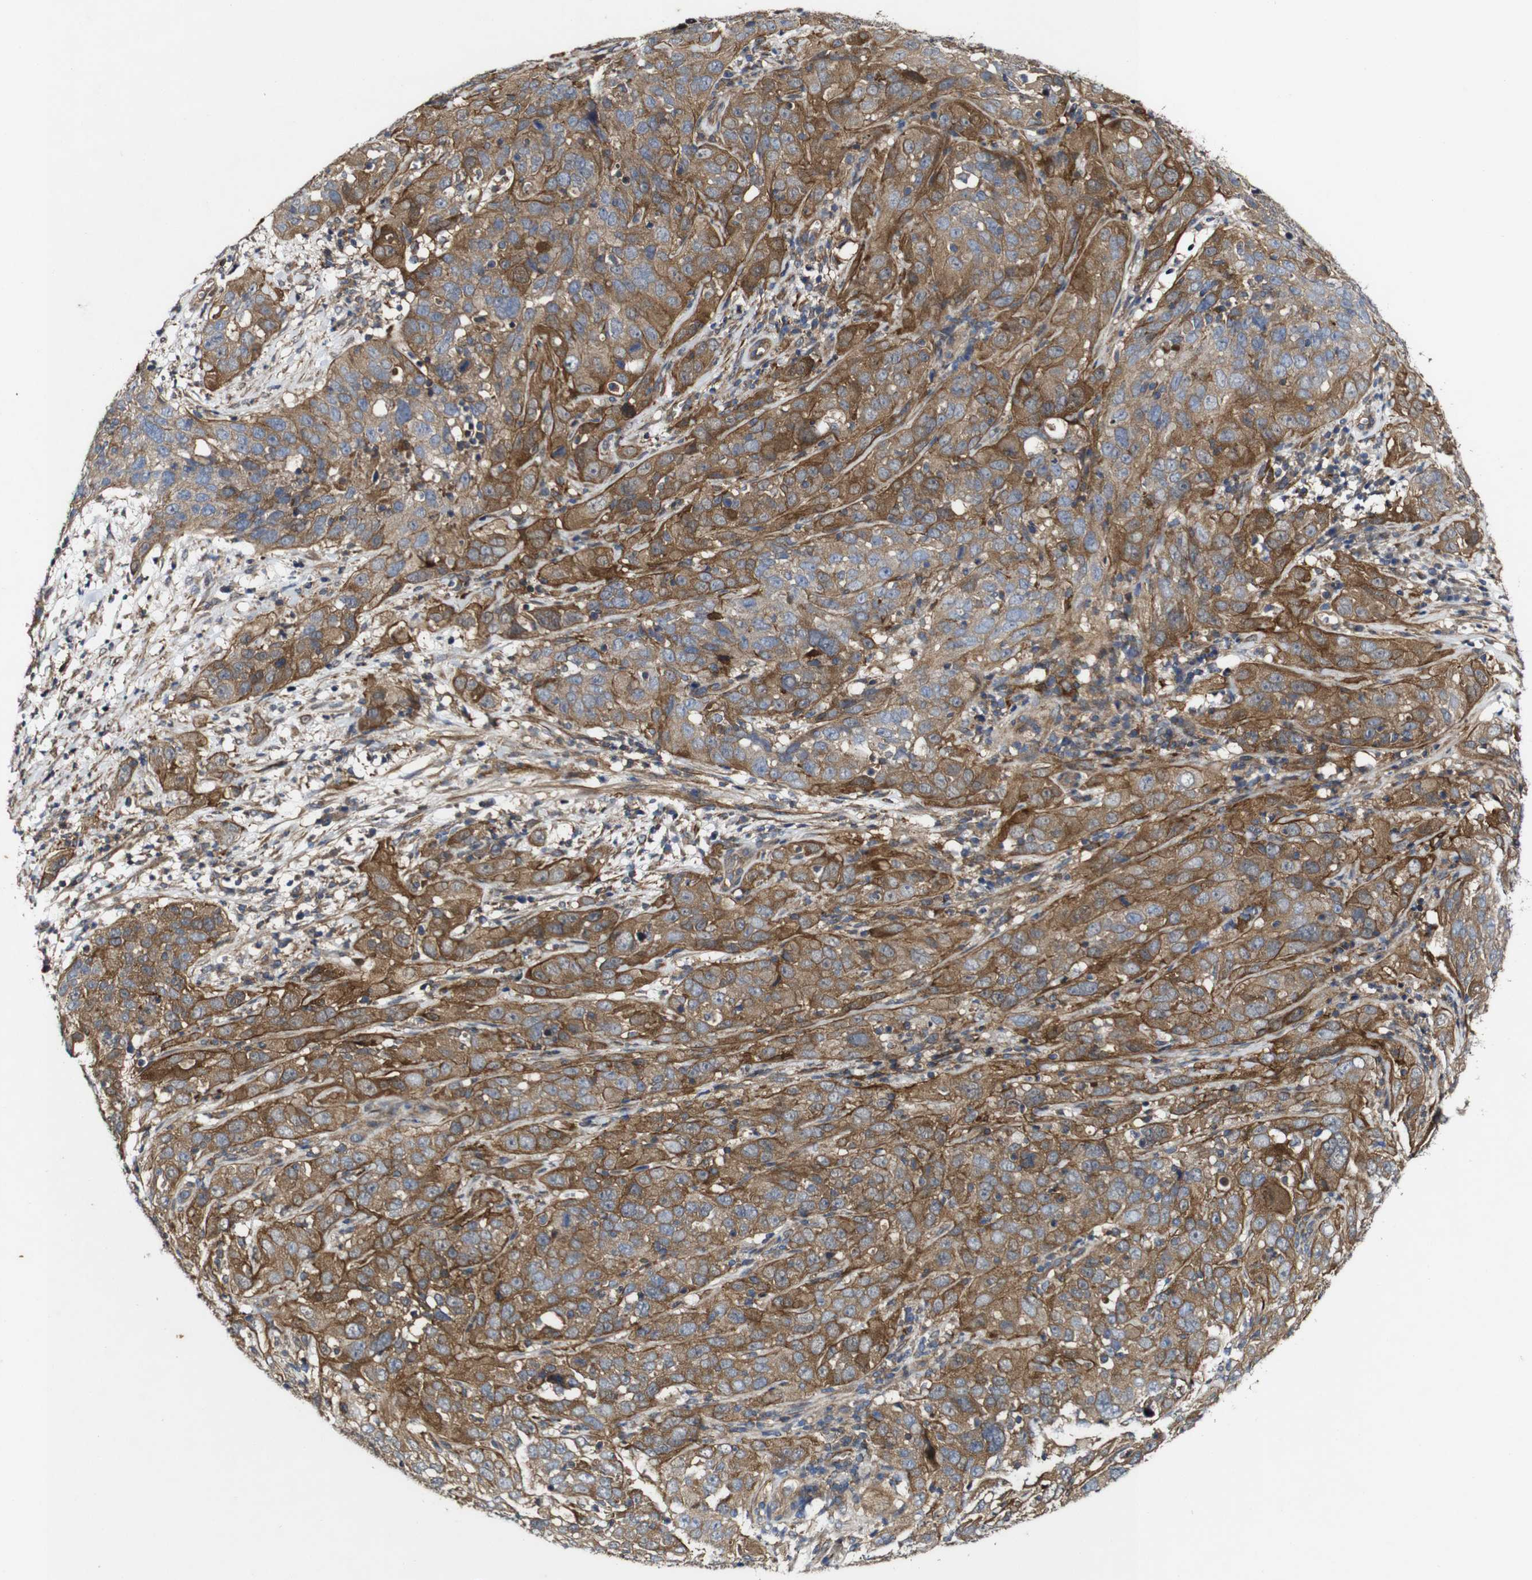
{"staining": {"intensity": "moderate", "quantity": ">75%", "location": "cytoplasmic/membranous"}, "tissue": "cervical cancer", "cell_type": "Tumor cells", "image_type": "cancer", "snomed": [{"axis": "morphology", "description": "Squamous cell carcinoma, NOS"}, {"axis": "topography", "description": "Cervix"}], "caption": "Moderate cytoplasmic/membranous positivity for a protein is appreciated in approximately >75% of tumor cells of squamous cell carcinoma (cervical) using immunohistochemistry.", "gene": "GSDME", "patient": {"sex": "female", "age": 32}}